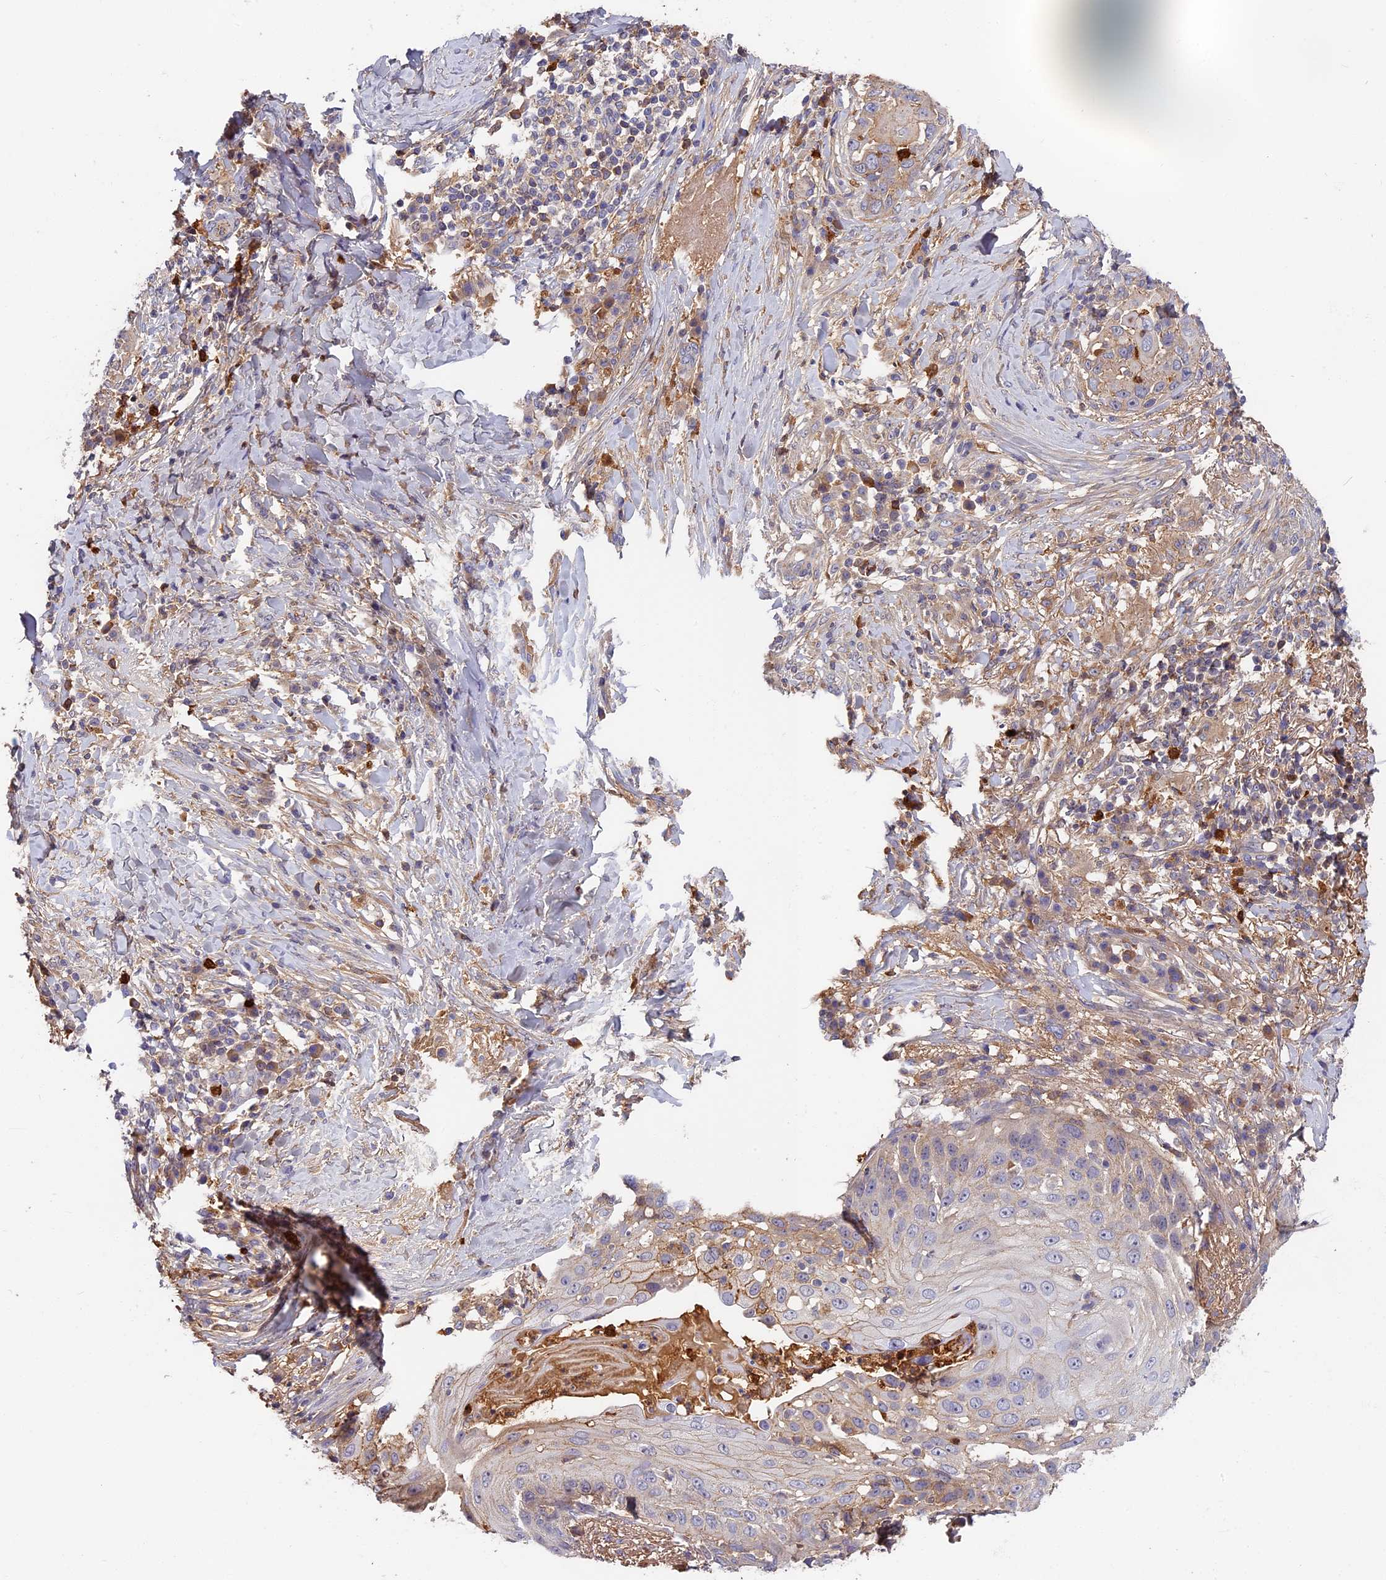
{"staining": {"intensity": "weak", "quantity": "<25%", "location": "cytoplasmic/membranous"}, "tissue": "skin cancer", "cell_type": "Tumor cells", "image_type": "cancer", "snomed": [{"axis": "morphology", "description": "Squamous cell carcinoma, NOS"}, {"axis": "topography", "description": "Skin"}], "caption": "Immunohistochemical staining of skin cancer shows no significant staining in tumor cells. (Immunohistochemistry (ihc), brightfield microscopy, high magnification).", "gene": "ADGRD1", "patient": {"sex": "female", "age": 44}}